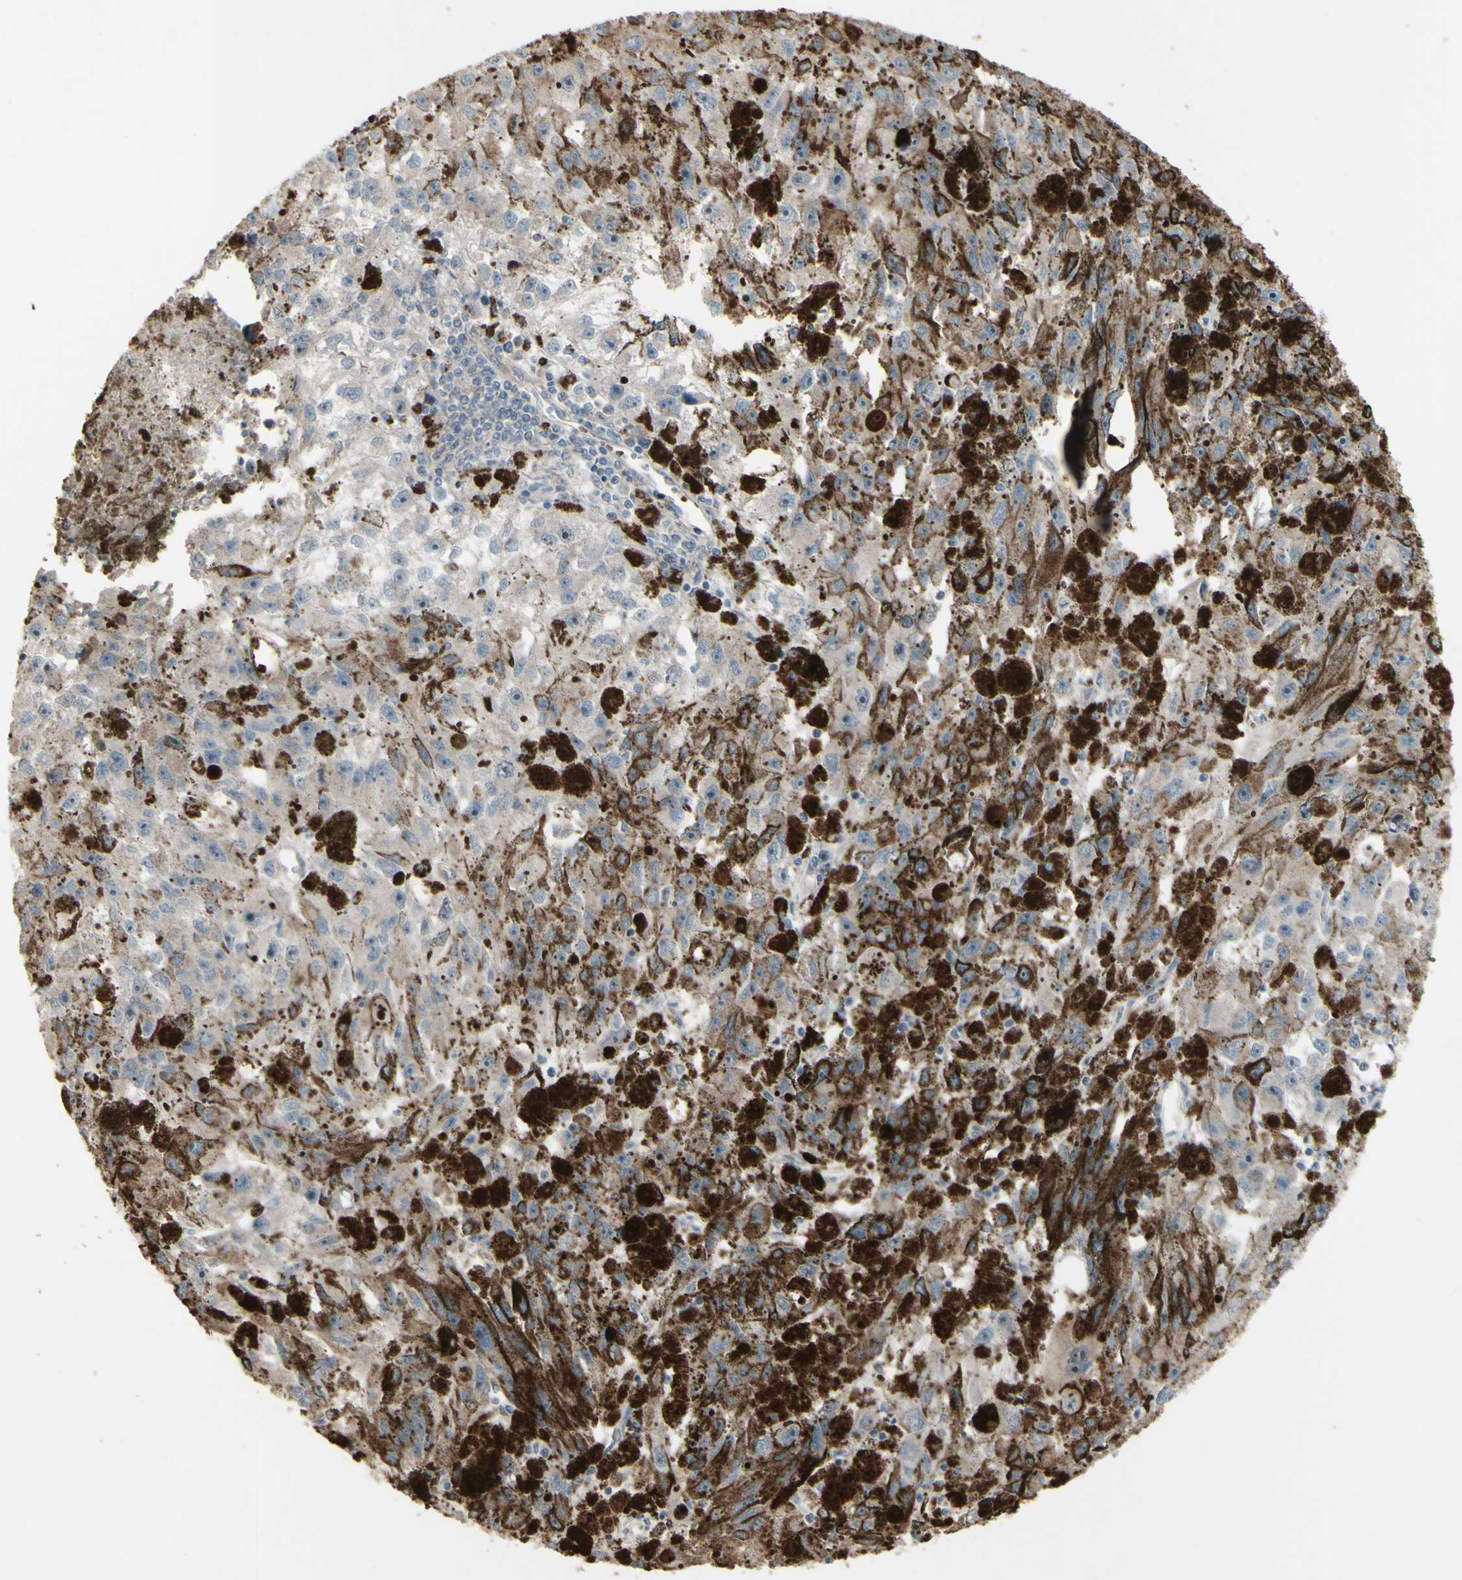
{"staining": {"intensity": "weak", "quantity": ">75%", "location": "cytoplasmic/membranous"}, "tissue": "melanoma", "cell_type": "Tumor cells", "image_type": "cancer", "snomed": [{"axis": "morphology", "description": "Malignant melanoma, NOS"}, {"axis": "topography", "description": "Skin"}], "caption": "Immunohistochemical staining of melanoma displays low levels of weak cytoplasmic/membranous protein staining in approximately >75% of tumor cells.", "gene": "GRAMD1B", "patient": {"sex": "female", "age": 104}}